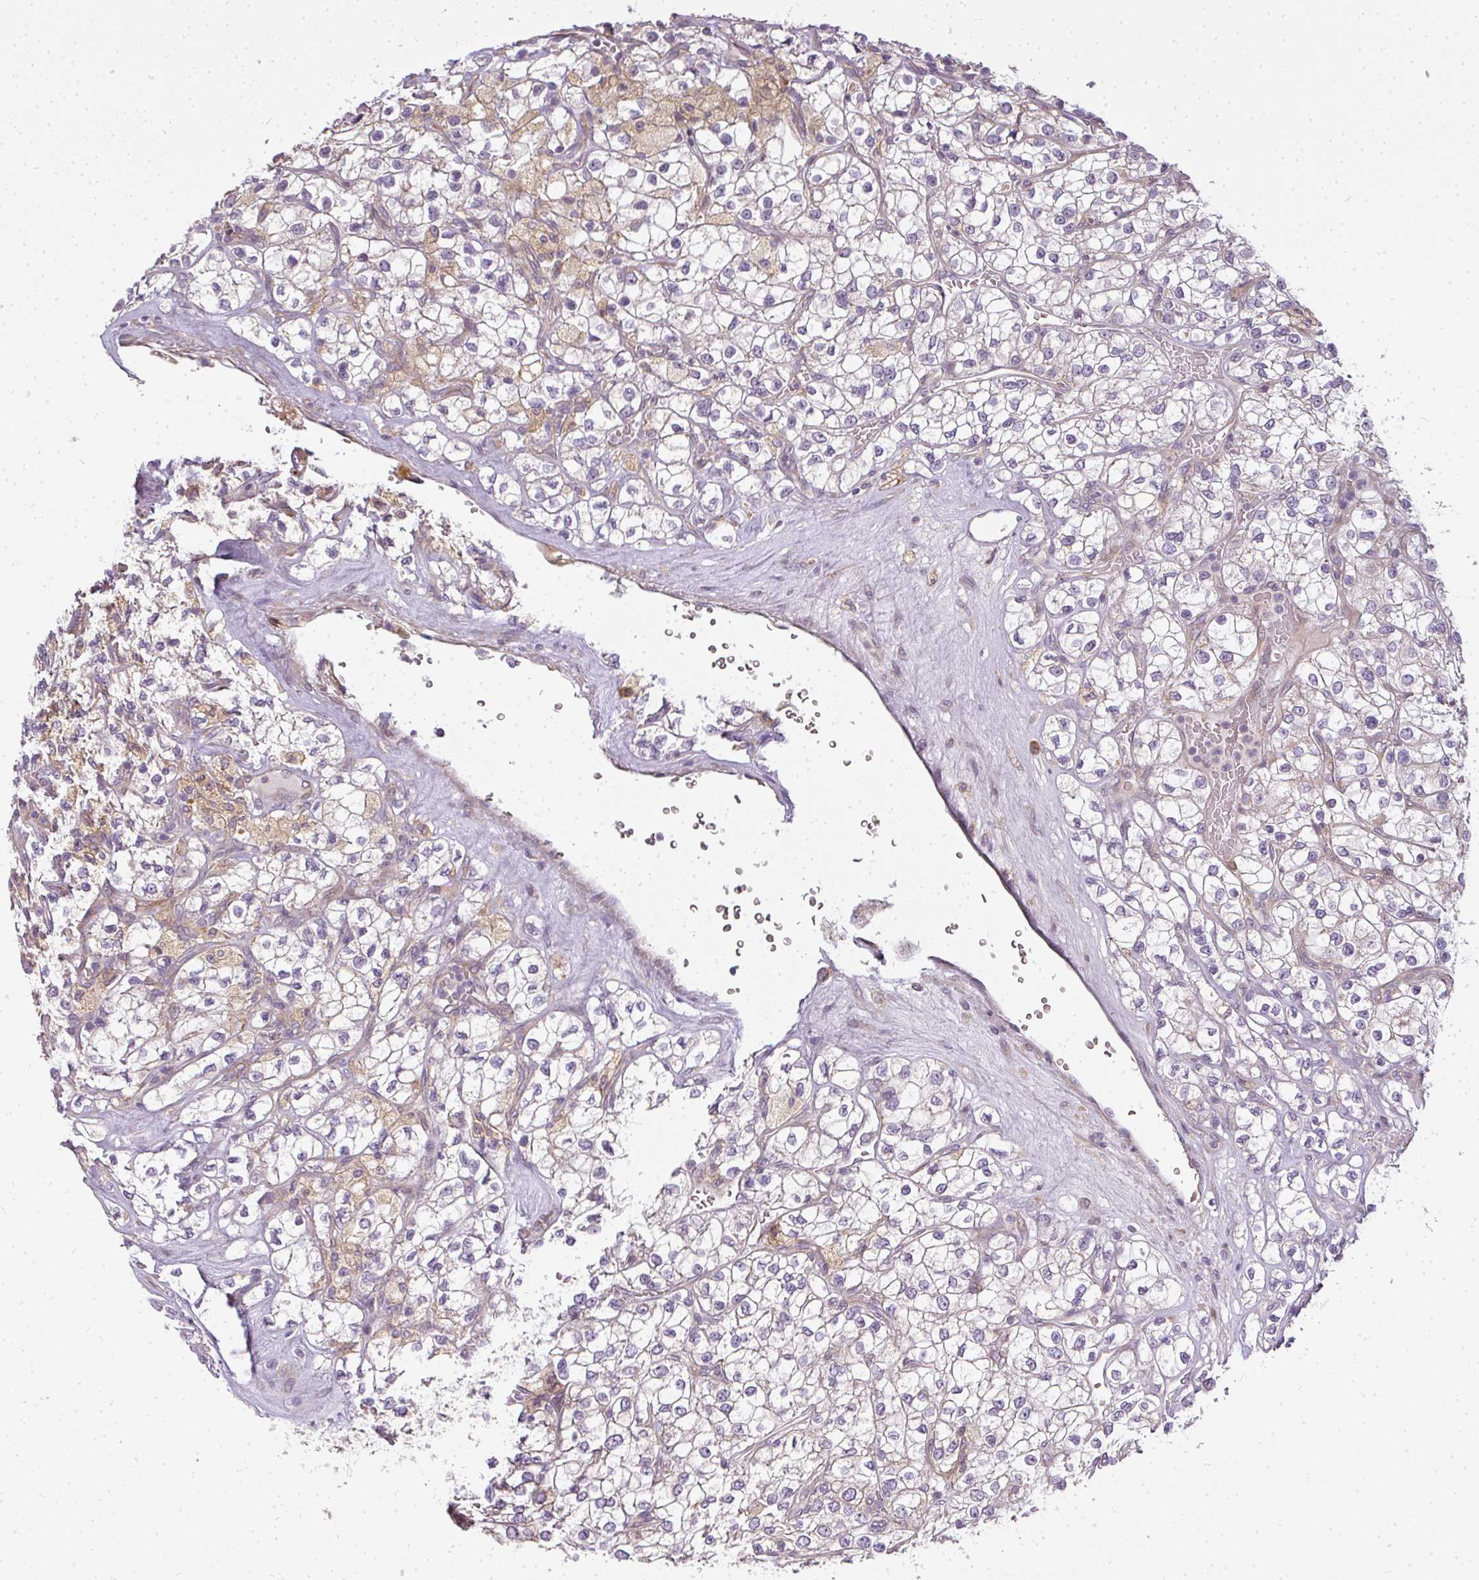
{"staining": {"intensity": "weak", "quantity": "<25%", "location": "cytoplasmic/membranous"}, "tissue": "renal cancer", "cell_type": "Tumor cells", "image_type": "cancer", "snomed": [{"axis": "morphology", "description": "Adenocarcinoma, NOS"}, {"axis": "topography", "description": "Kidney"}], "caption": "Tumor cells are negative for brown protein staining in adenocarcinoma (renal).", "gene": "MED19", "patient": {"sex": "male", "age": 80}}